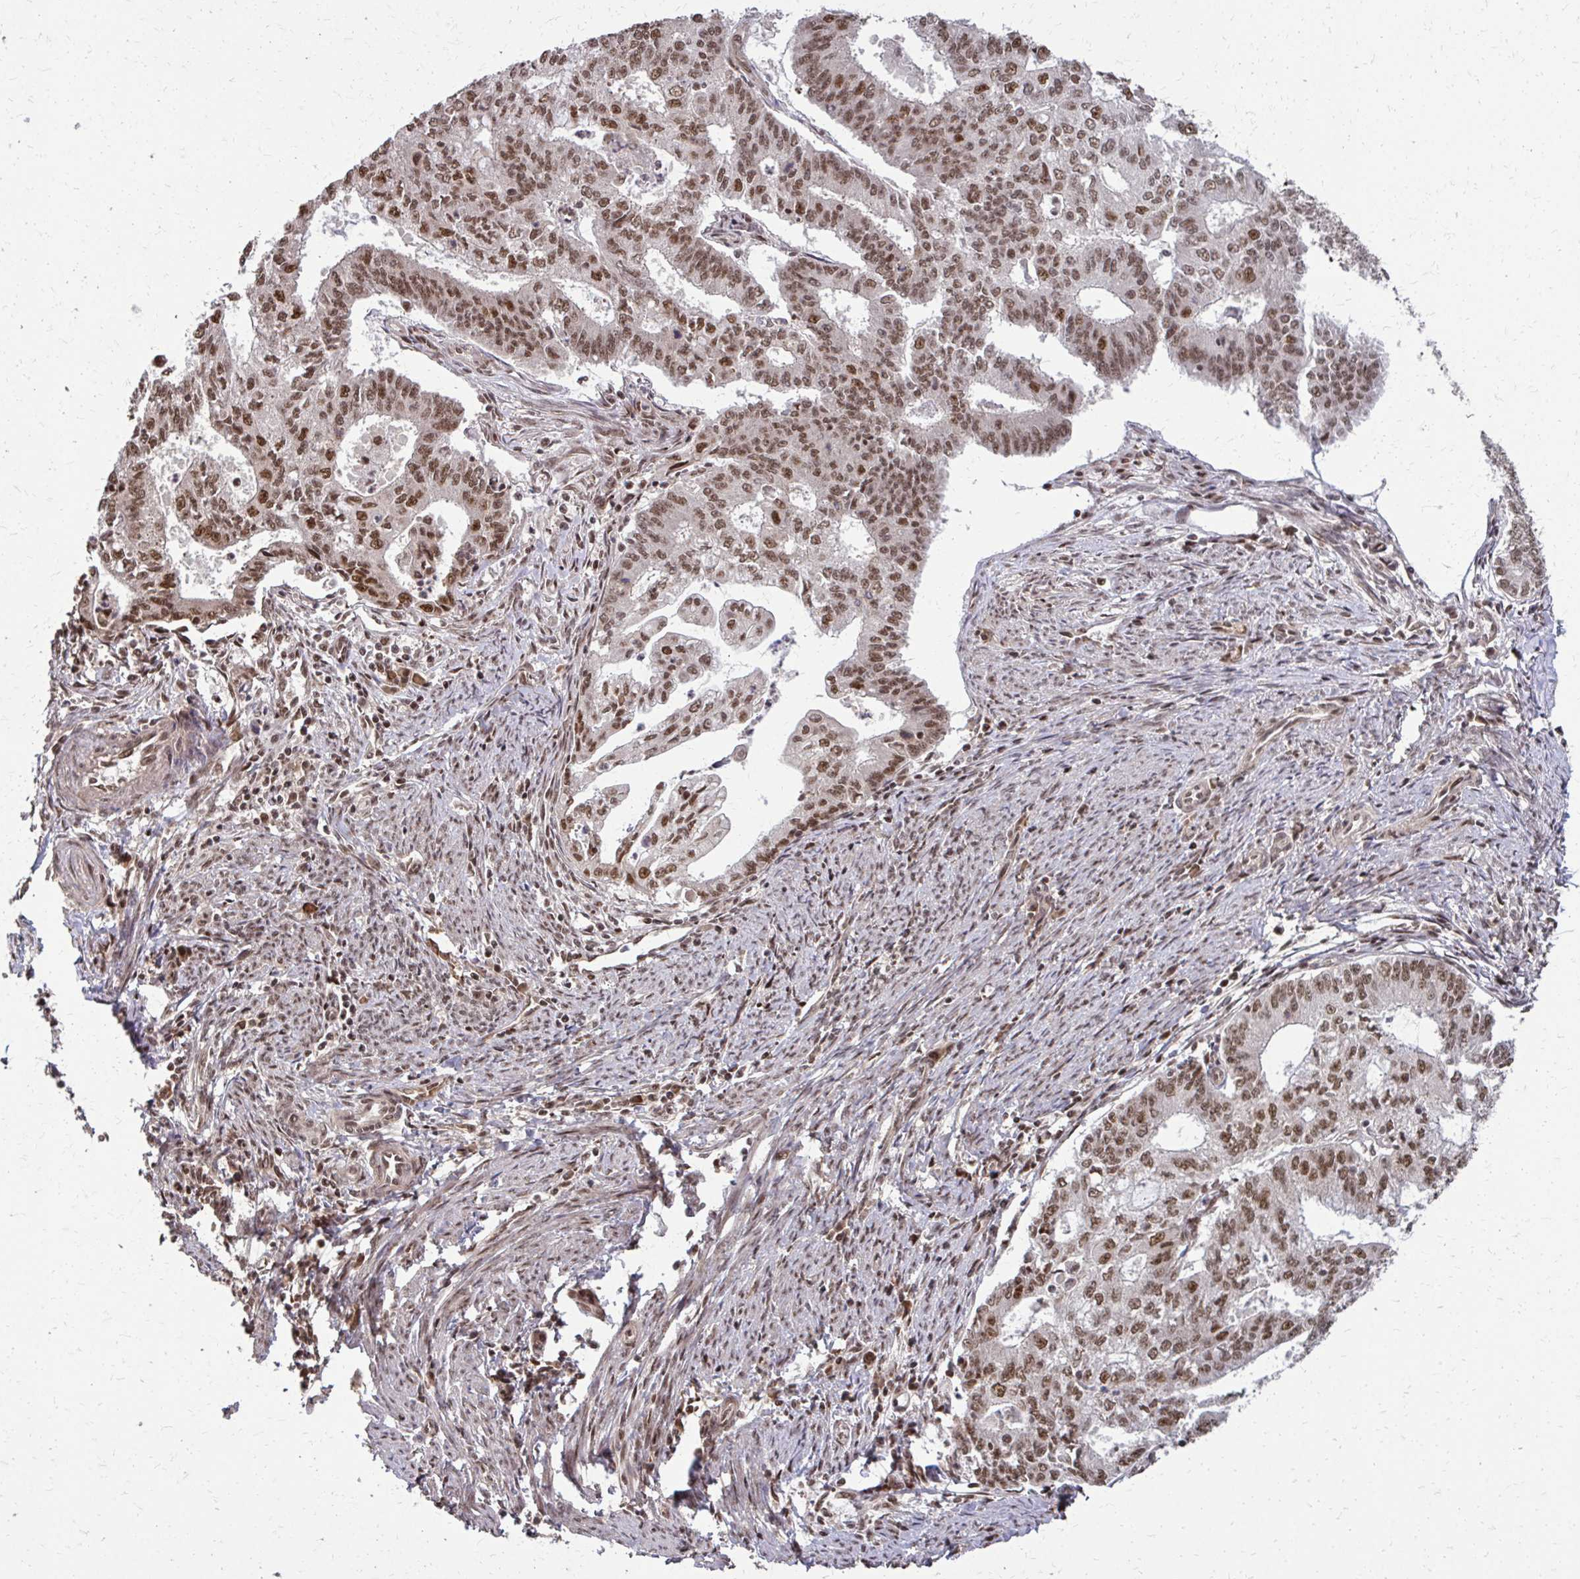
{"staining": {"intensity": "moderate", "quantity": ">75%", "location": "nuclear"}, "tissue": "endometrial cancer", "cell_type": "Tumor cells", "image_type": "cancer", "snomed": [{"axis": "morphology", "description": "Adenocarcinoma, NOS"}, {"axis": "topography", "description": "Endometrium"}], "caption": "Tumor cells demonstrate medium levels of moderate nuclear positivity in approximately >75% of cells in human endometrial adenocarcinoma. The staining is performed using DAB (3,3'-diaminobenzidine) brown chromogen to label protein expression. The nuclei are counter-stained blue using hematoxylin.", "gene": "SS18", "patient": {"sex": "female", "age": 61}}